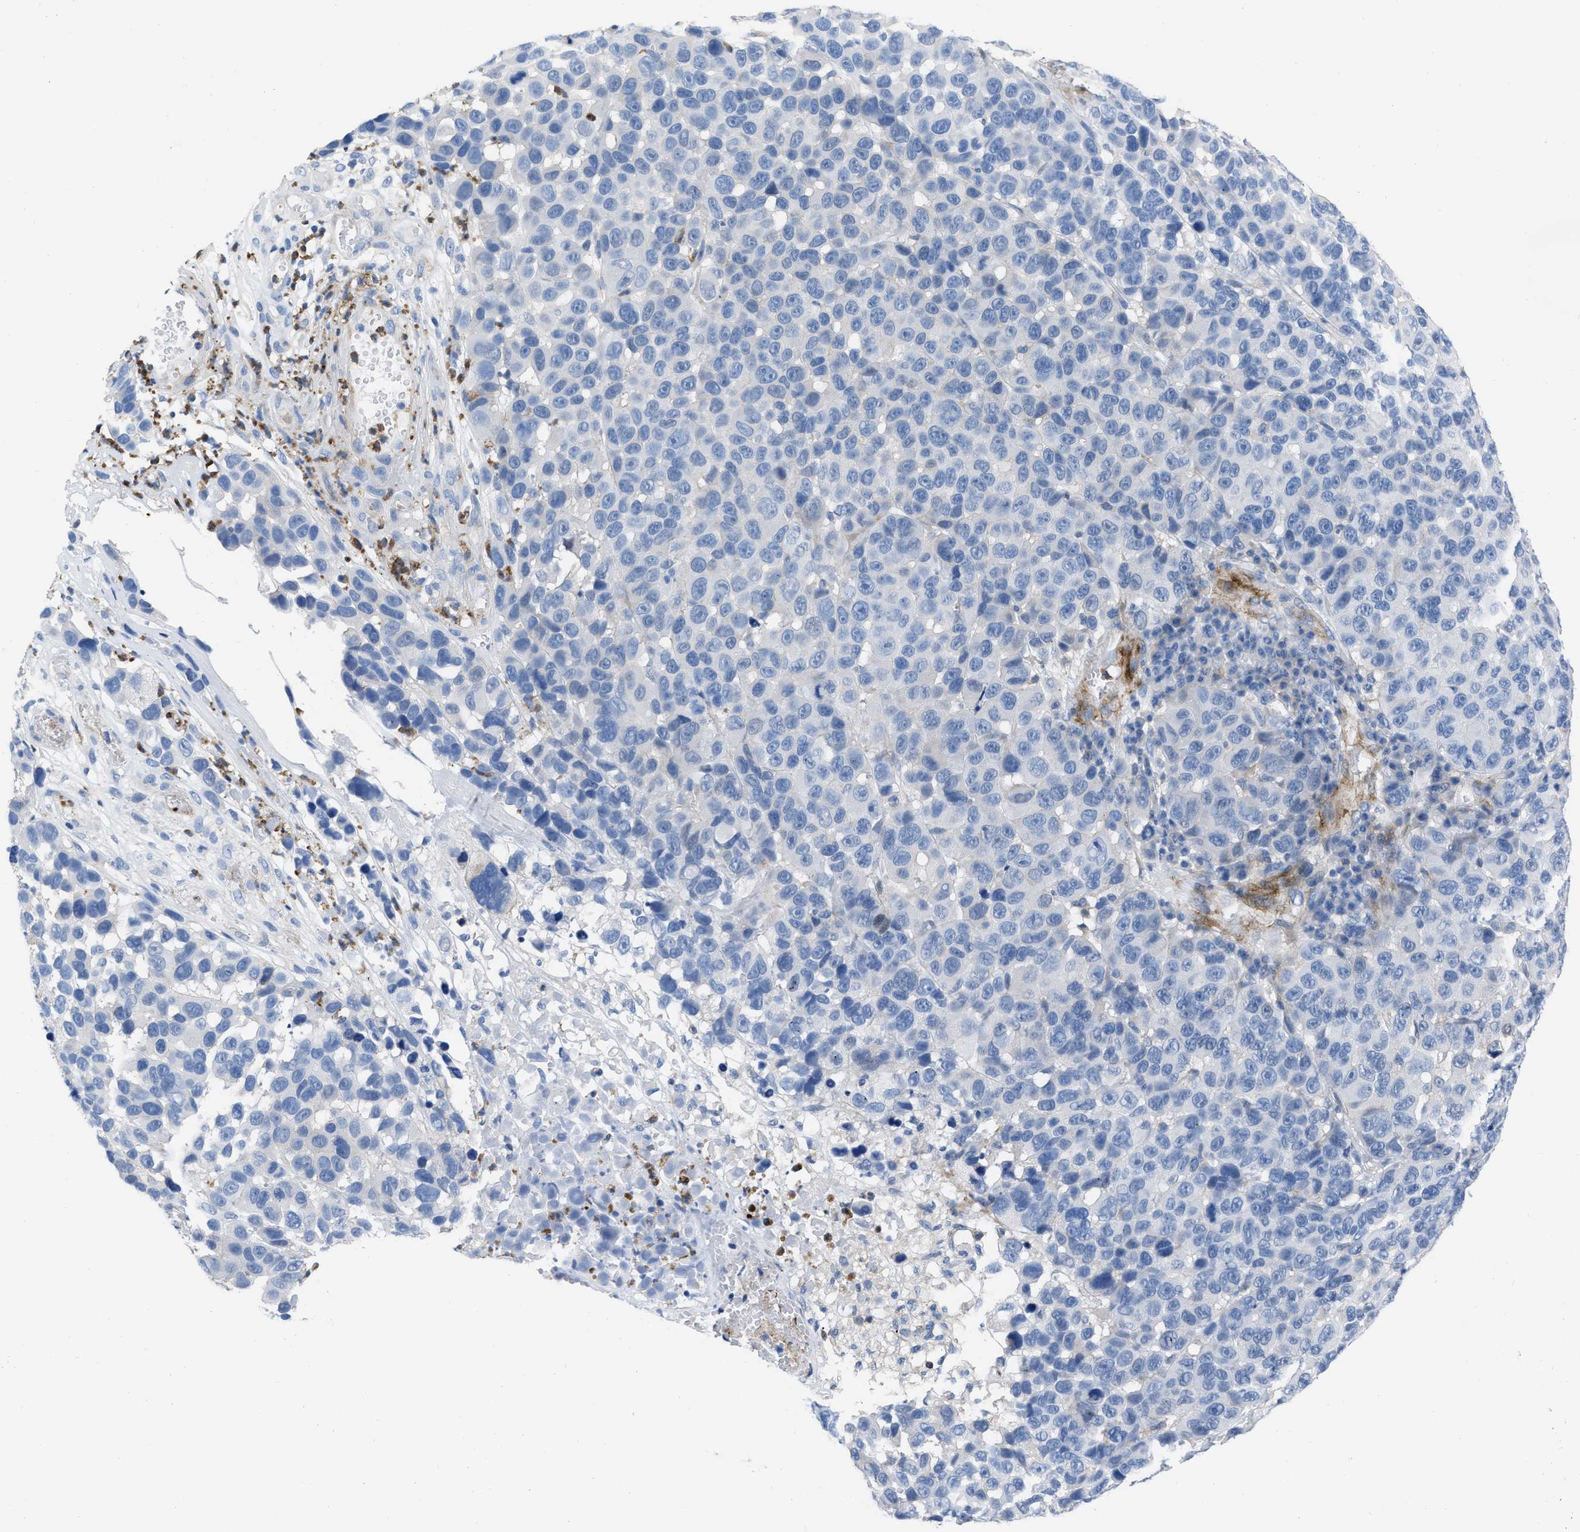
{"staining": {"intensity": "negative", "quantity": "none", "location": "none"}, "tissue": "melanoma", "cell_type": "Tumor cells", "image_type": "cancer", "snomed": [{"axis": "morphology", "description": "Malignant melanoma, NOS"}, {"axis": "topography", "description": "Skin"}], "caption": "This is an immunohistochemistry histopathology image of melanoma. There is no positivity in tumor cells.", "gene": "PRMT2", "patient": {"sex": "male", "age": 53}}